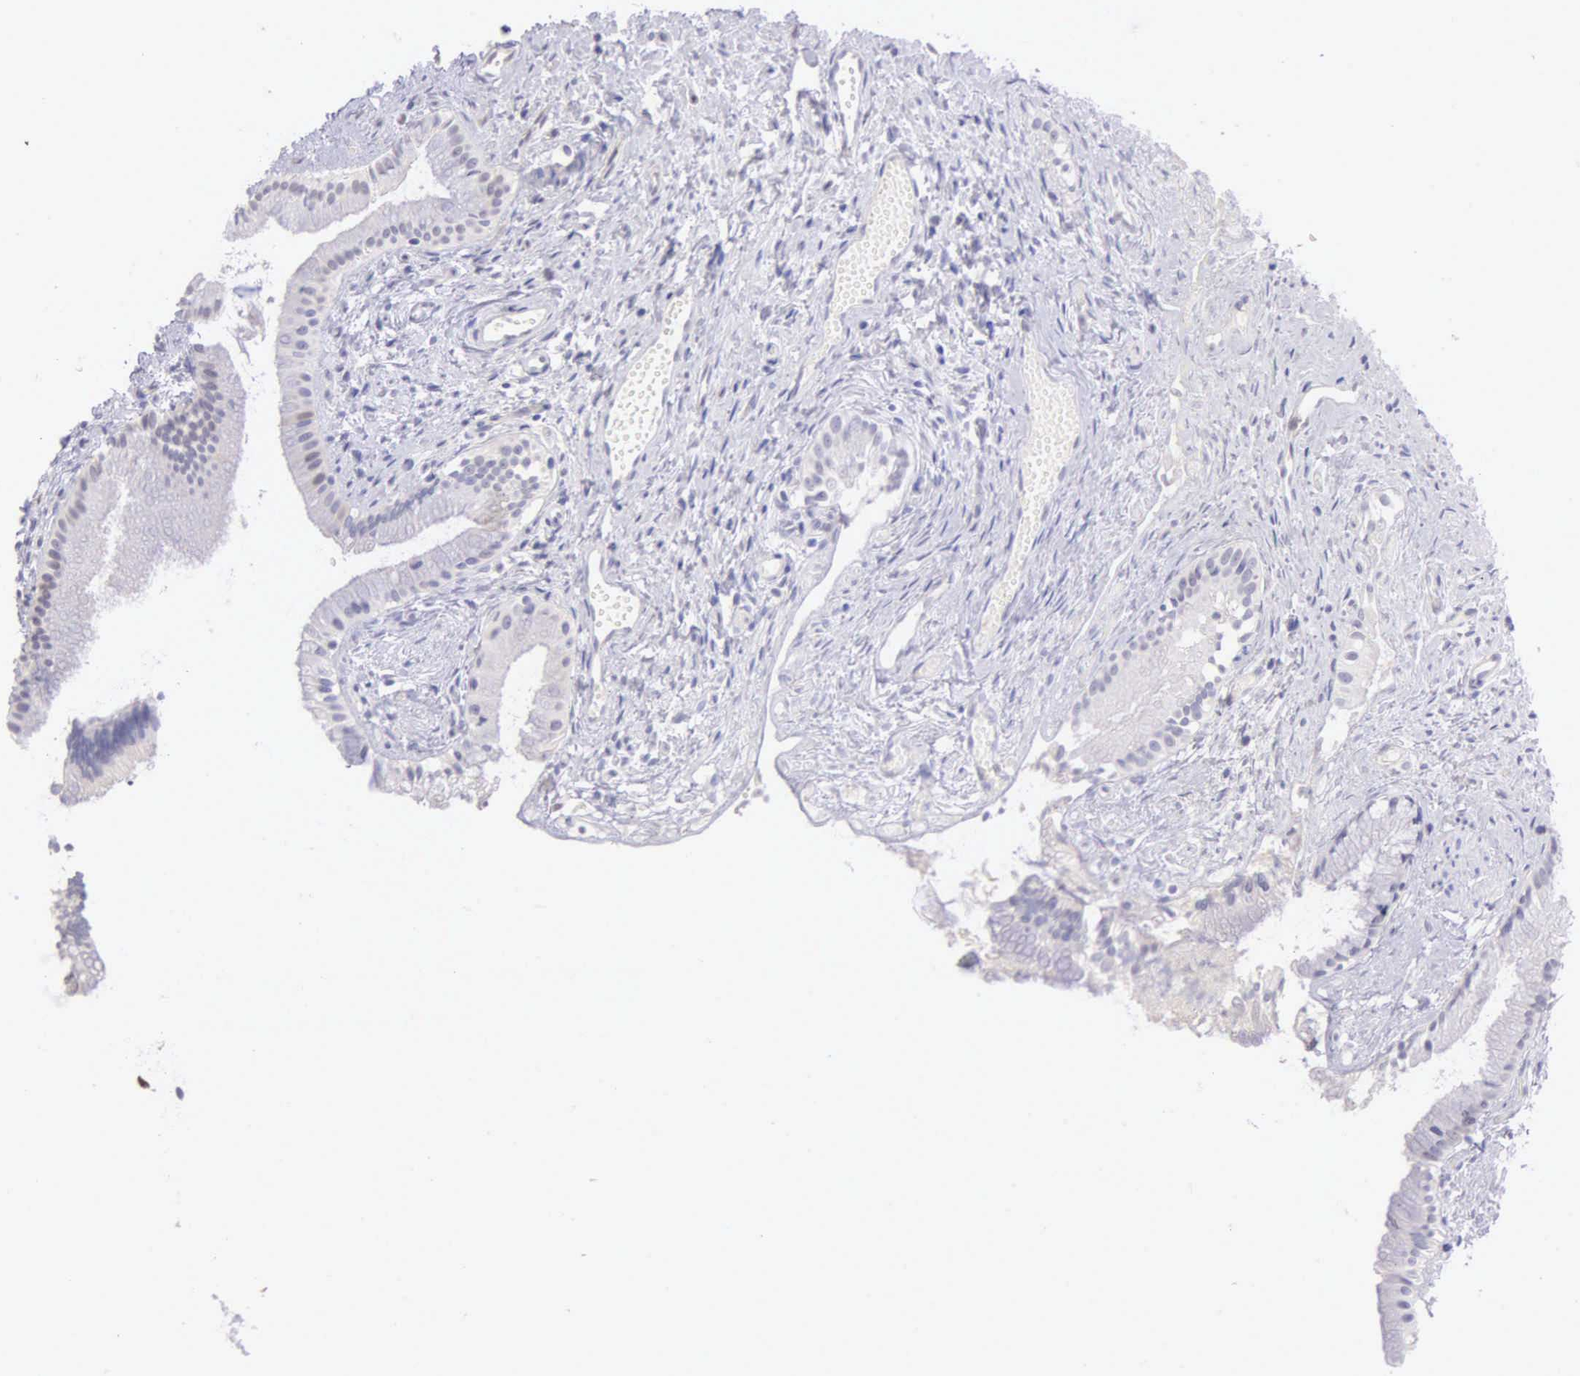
{"staining": {"intensity": "weak", "quantity": ">75%", "location": "cytoplasmic/membranous"}, "tissue": "gallbladder", "cell_type": "Glandular cells", "image_type": "normal", "snomed": [{"axis": "morphology", "description": "Normal tissue, NOS"}, {"axis": "topography", "description": "Gallbladder"}], "caption": "The image exhibits a brown stain indicating the presence of a protein in the cytoplasmic/membranous of glandular cells in gallbladder.", "gene": "BID", "patient": {"sex": "female", "age": 58}}